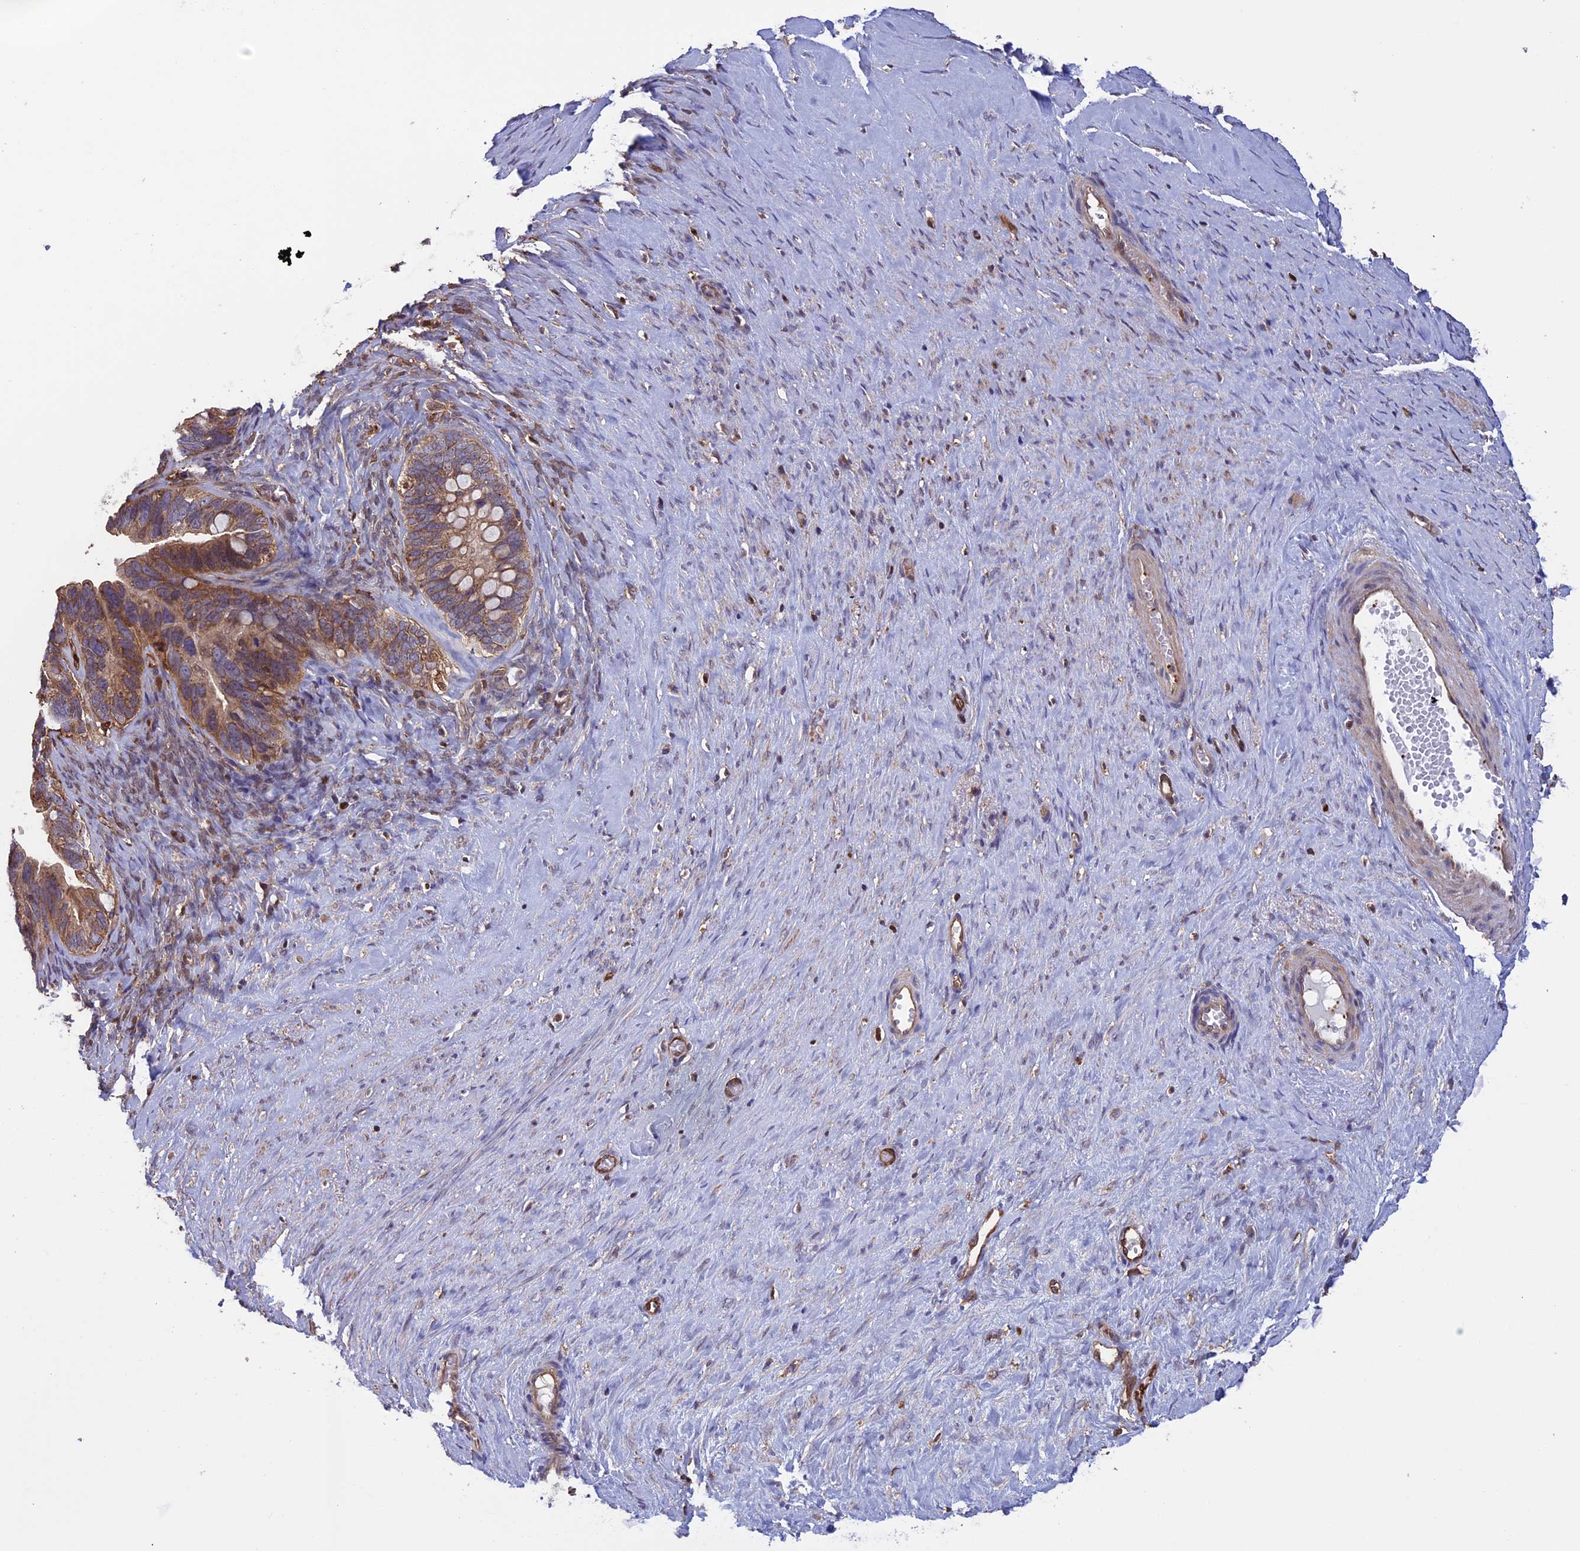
{"staining": {"intensity": "moderate", "quantity": ">75%", "location": "cytoplasmic/membranous"}, "tissue": "ovarian cancer", "cell_type": "Tumor cells", "image_type": "cancer", "snomed": [{"axis": "morphology", "description": "Cystadenocarcinoma, serous, NOS"}, {"axis": "topography", "description": "Ovary"}], "caption": "Approximately >75% of tumor cells in human ovarian serous cystadenocarcinoma display moderate cytoplasmic/membranous protein staining as visualized by brown immunohistochemical staining.", "gene": "ARHGAP18", "patient": {"sex": "female", "age": 56}}